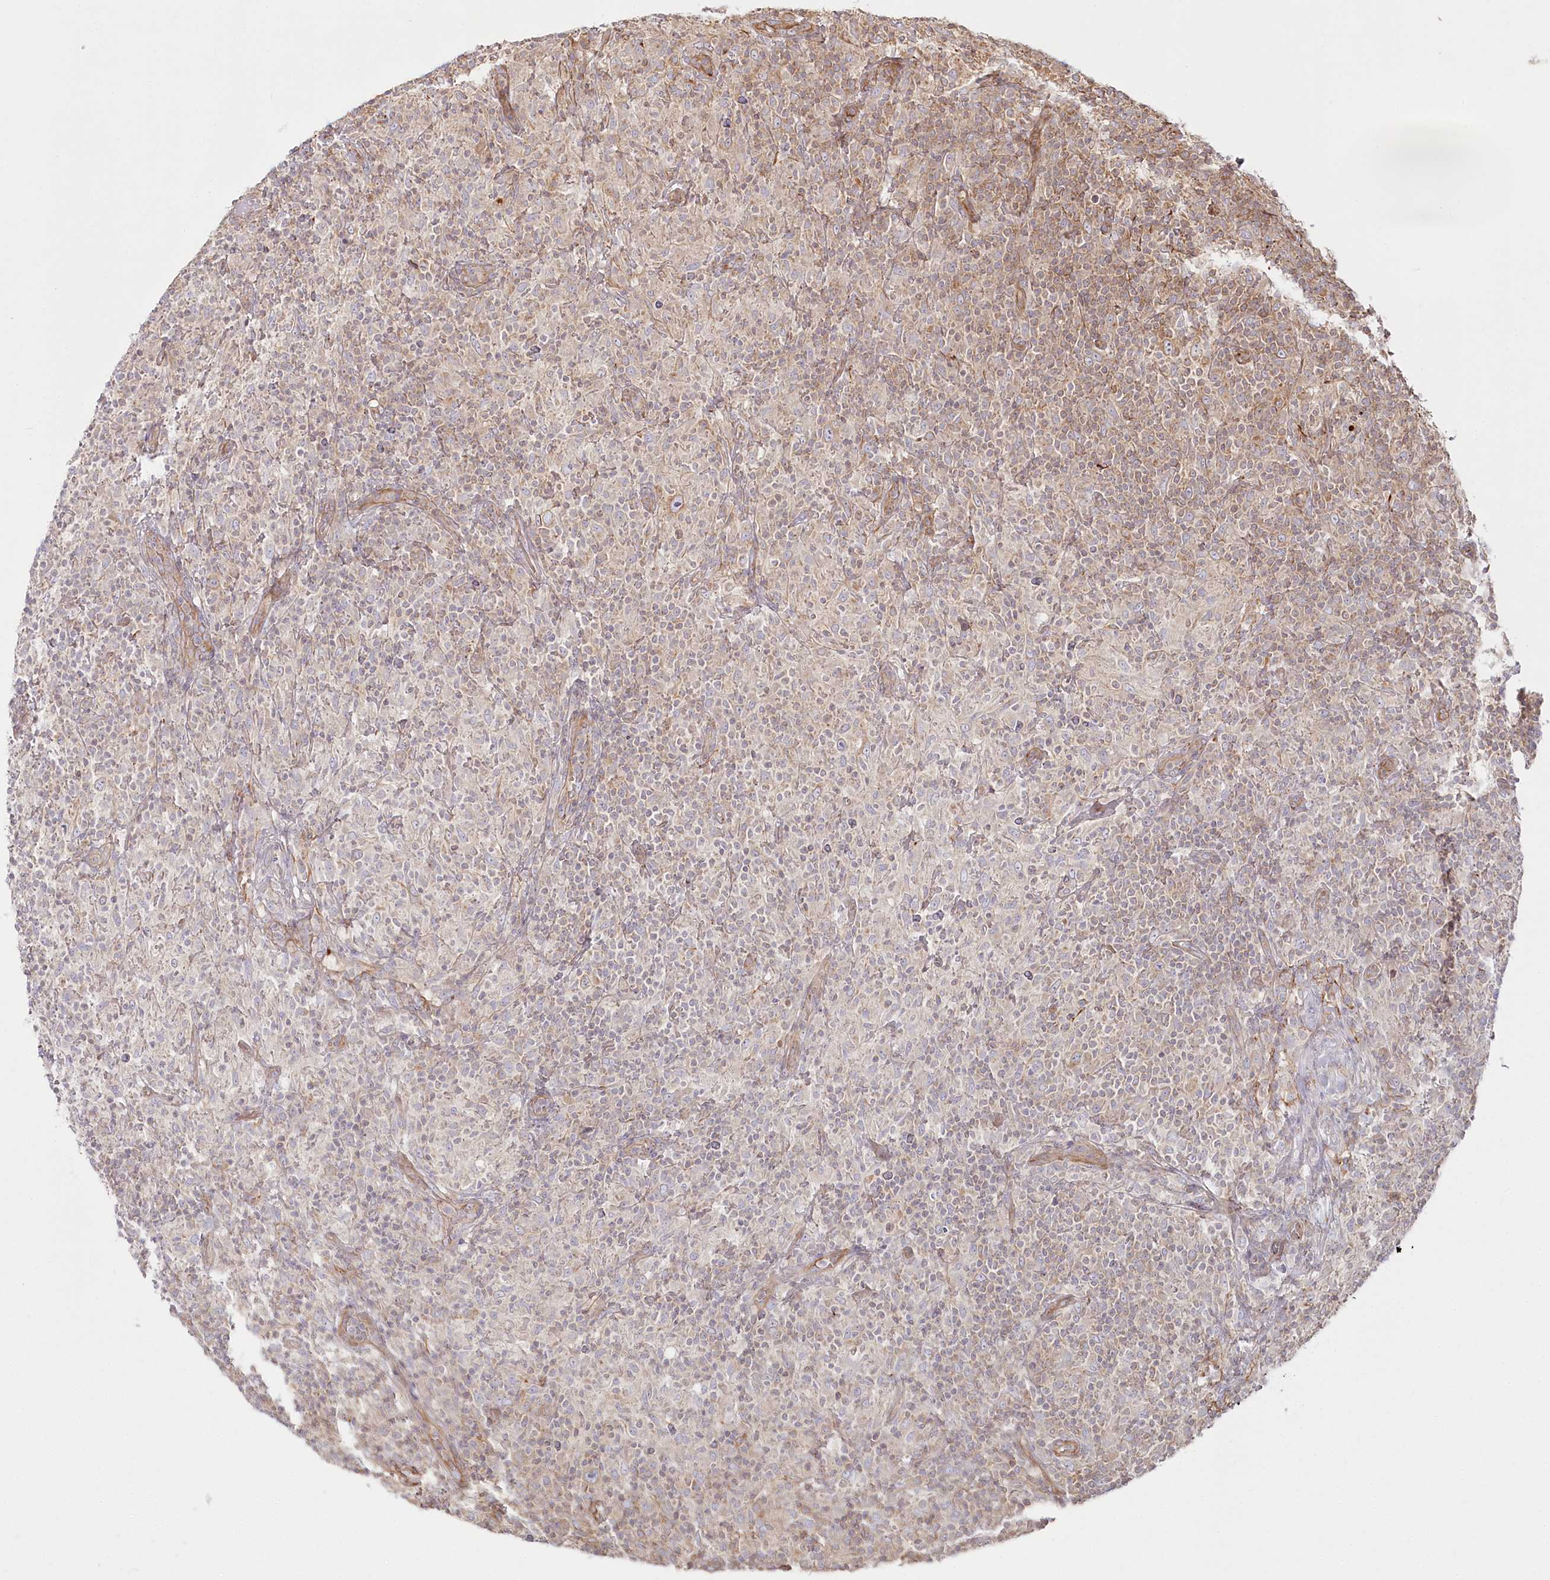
{"staining": {"intensity": "weak", "quantity": "<25%", "location": "cytoplasmic/membranous"}, "tissue": "lymphoma", "cell_type": "Tumor cells", "image_type": "cancer", "snomed": [{"axis": "morphology", "description": "Hodgkin's disease, NOS"}, {"axis": "topography", "description": "Lymph node"}], "caption": "This histopathology image is of lymphoma stained with IHC to label a protein in brown with the nuclei are counter-stained blue. There is no expression in tumor cells. The staining was performed using DAB to visualize the protein expression in brown, while the nuclei were stained in blue with hematoxylin (Magnification: 20x).", "gene": "TTC1", "patient": {"sex": "male", "age": 70}}